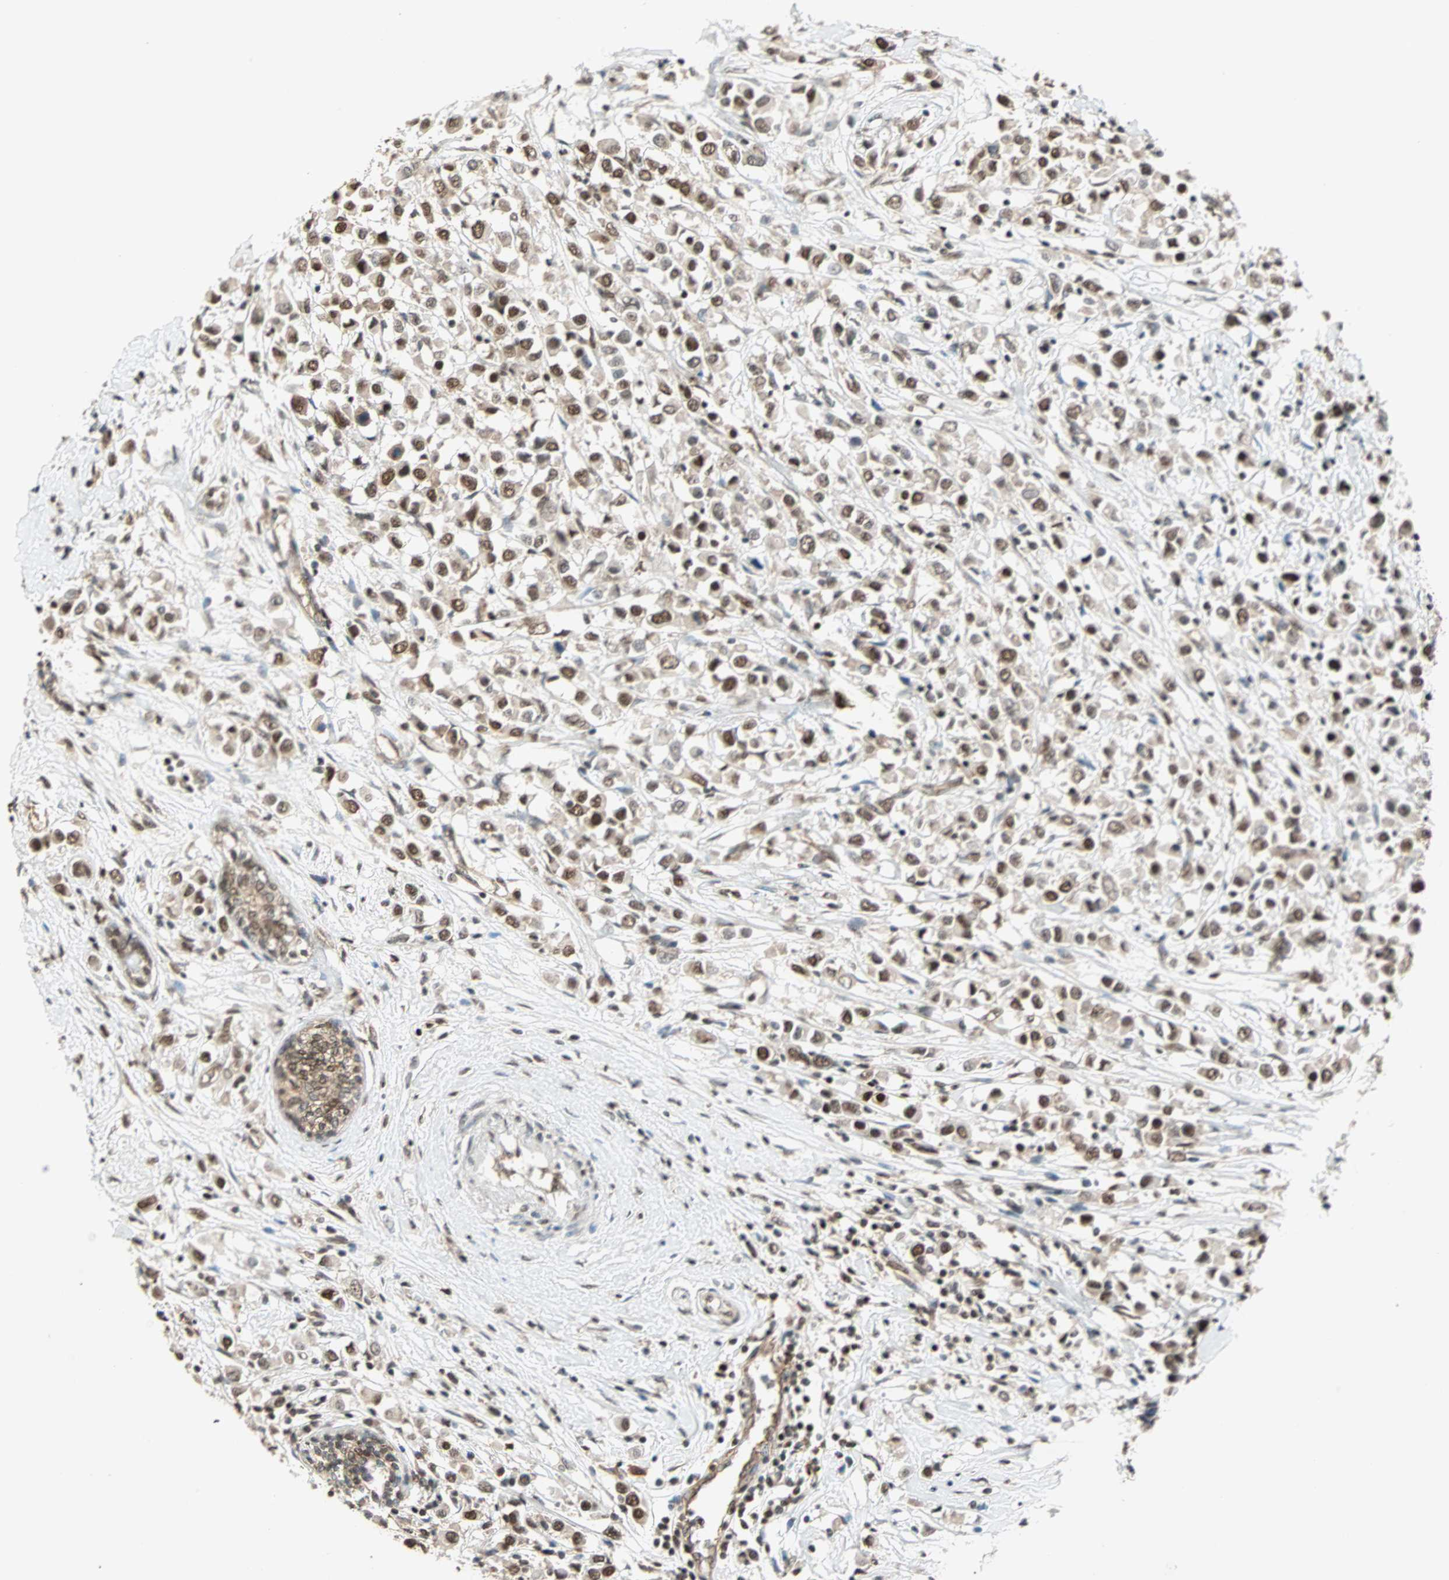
{"staining": {"intensity": "moderate", "quantity": ">75%", "location": "nuclear"}, "tissue": "breast cancer", "cell_type": "Tumor cells", "image_type": "cancer", "snomed": [{"axis": "morphology", "description": "Duct carcinoma"}, {"axis": "topography", "description": "Breast"}], "caption": "Breast cancer stained with a brown dye exhibits moderate nuclear positive staining in about >75% of tumor cells.", "gene": "DAZAP1", "patient": {"sex": "female", "age": 61}}